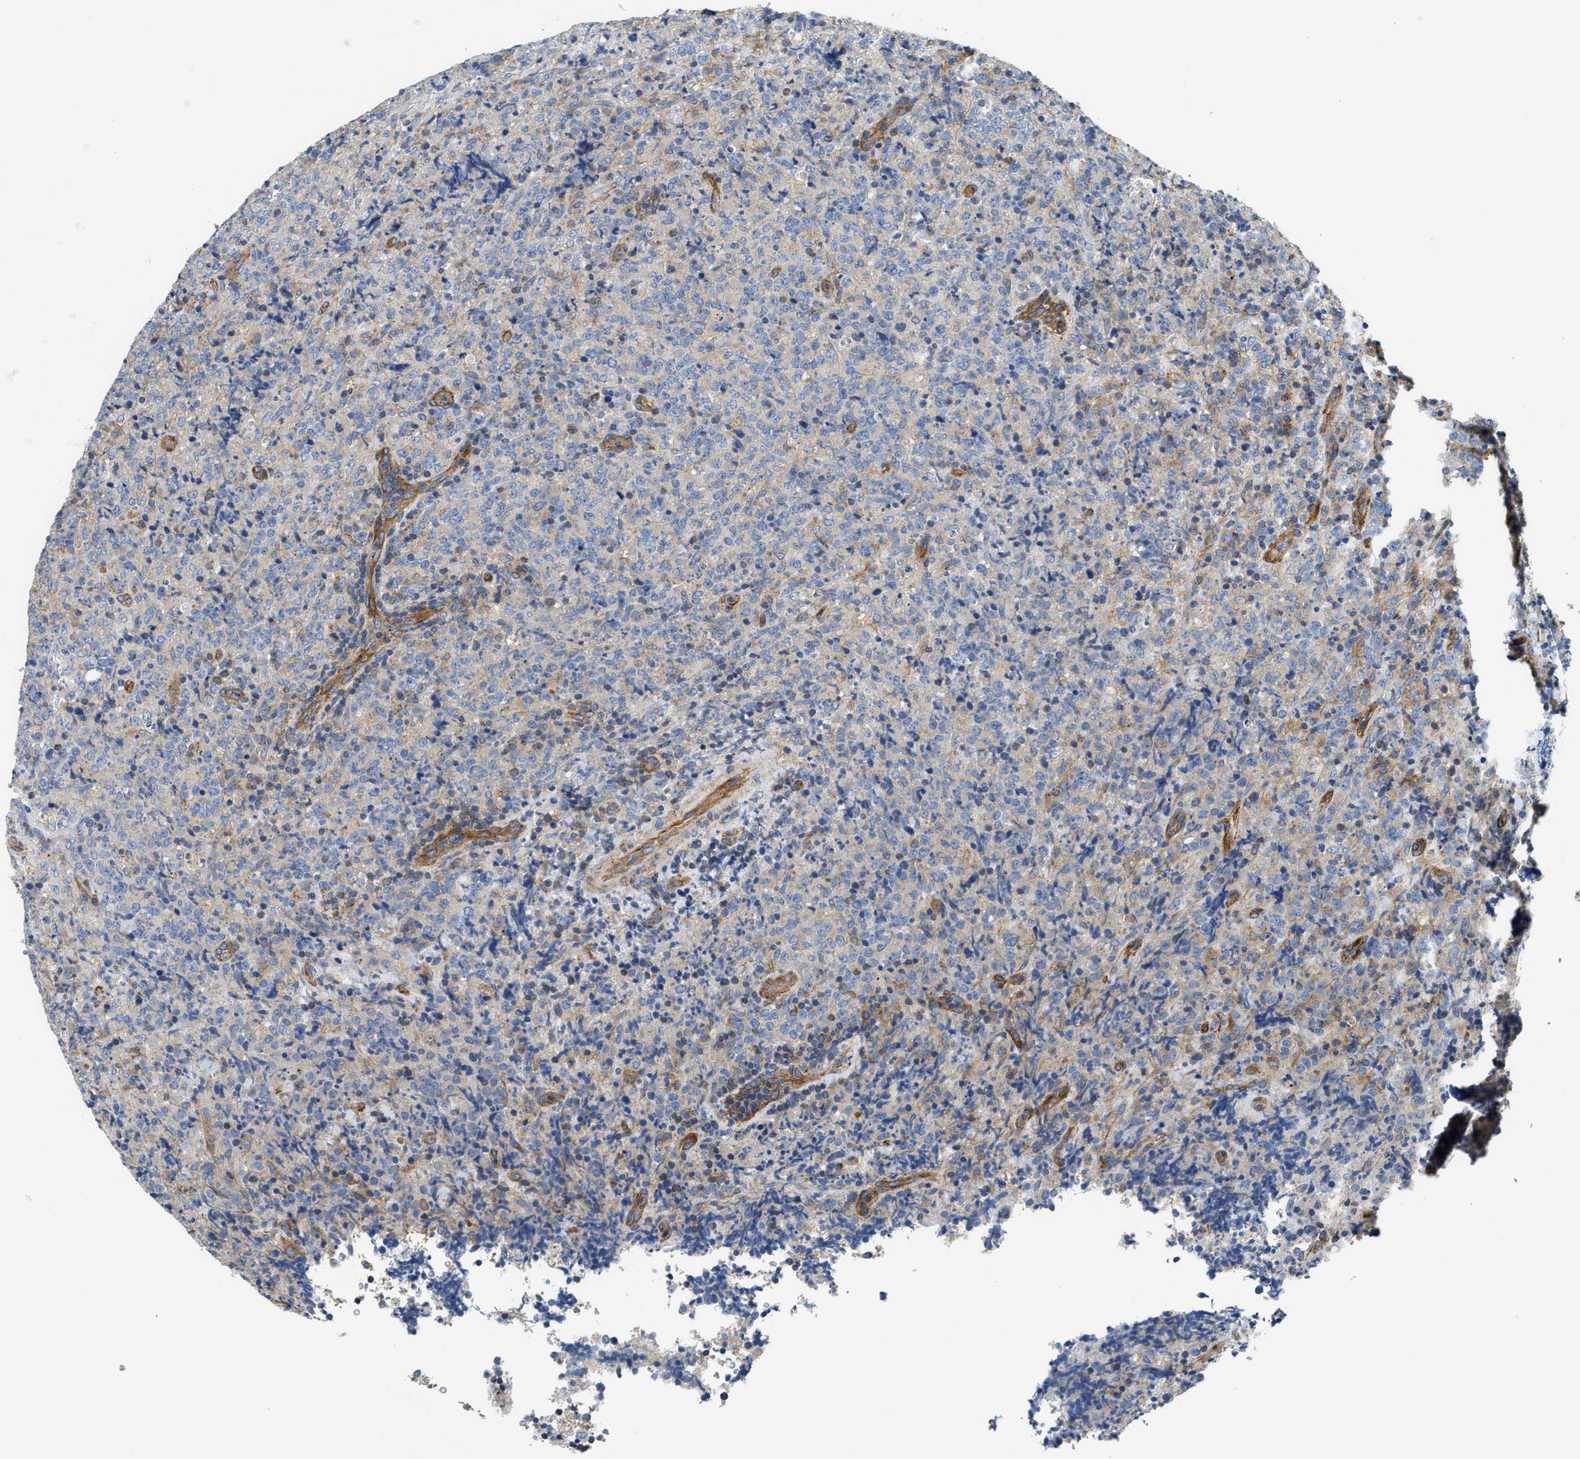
{"staining": {"intensity": "negative", "quantity": "none", "location": "none"}, "tissue": "lymphoma", "cell_type": "Tumor cells", "image_type": "cancer", "snomed": [{"axis": "morphology", "description": "Malignant lymphoma, non-Hodgkin's type, High grade"}, {"axis": "topography", "description": "Tonsil"}], "caption": "The micrograph reveals no significant positivity in tumor cells of malignant lymphoma, non-Hodgkin's type (high-grade).", "gene": "NSUN7", "patient": {"sex": "female", "age": 36}}